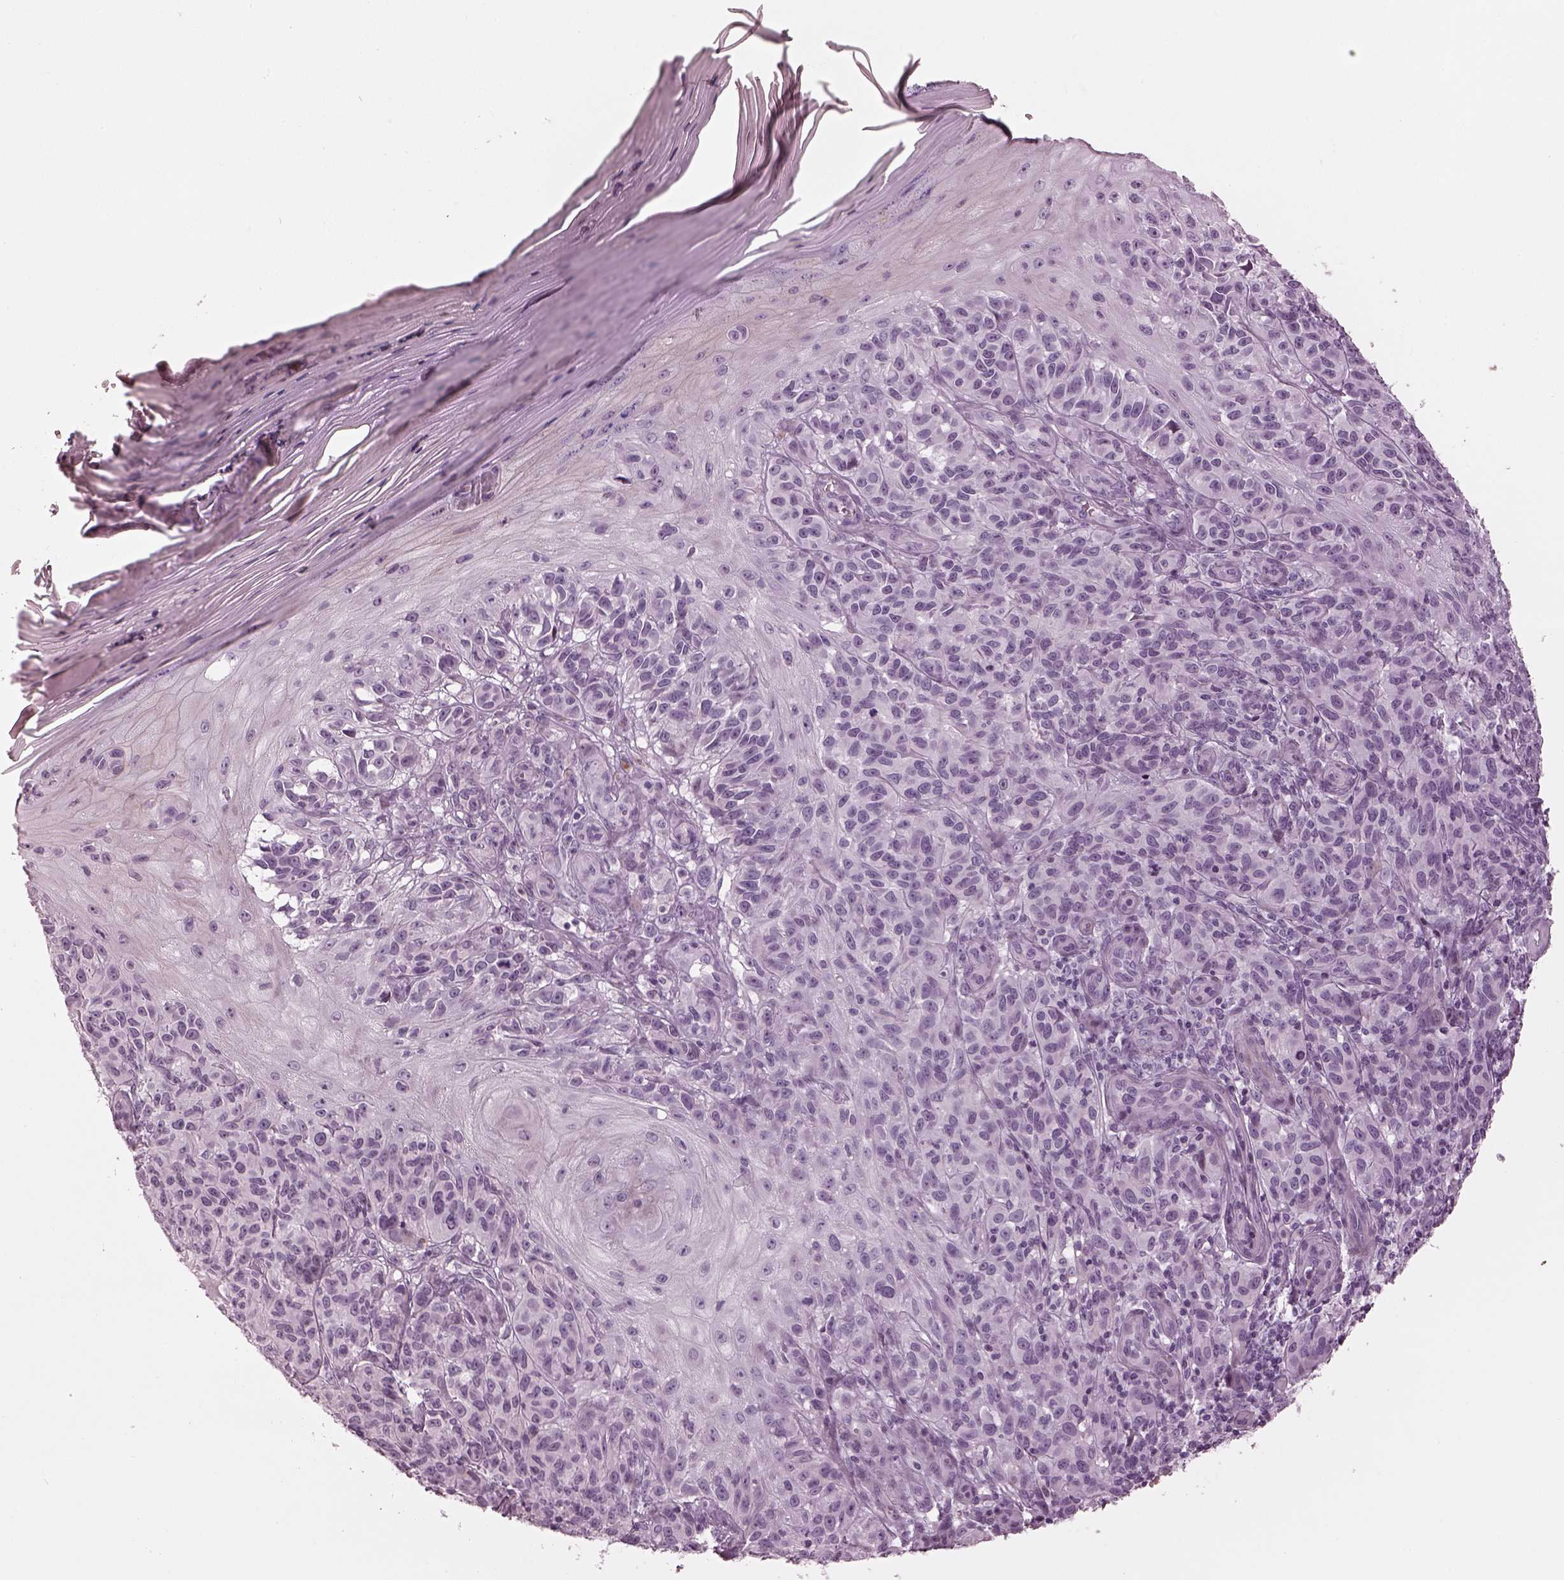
{"staining": {"intensity": "negative", "quantity": "none", "location": "none"}, "tissue": "melanoma", "cell_type": "Tumor cells", "image_type": "cancer", "snomed": [{"axis": "morphology", "description": "Malignant melanoma, NOS"}, {"axis": "topography", "description": "Skin"}], "caption": "High power microscopy photomicrograph of an immunohistochemistry image of malignant melanoma, revealing no significant expression in tumor cells.", "gene": "OPN4", "patient": {"sex": "female", "age": 53}}